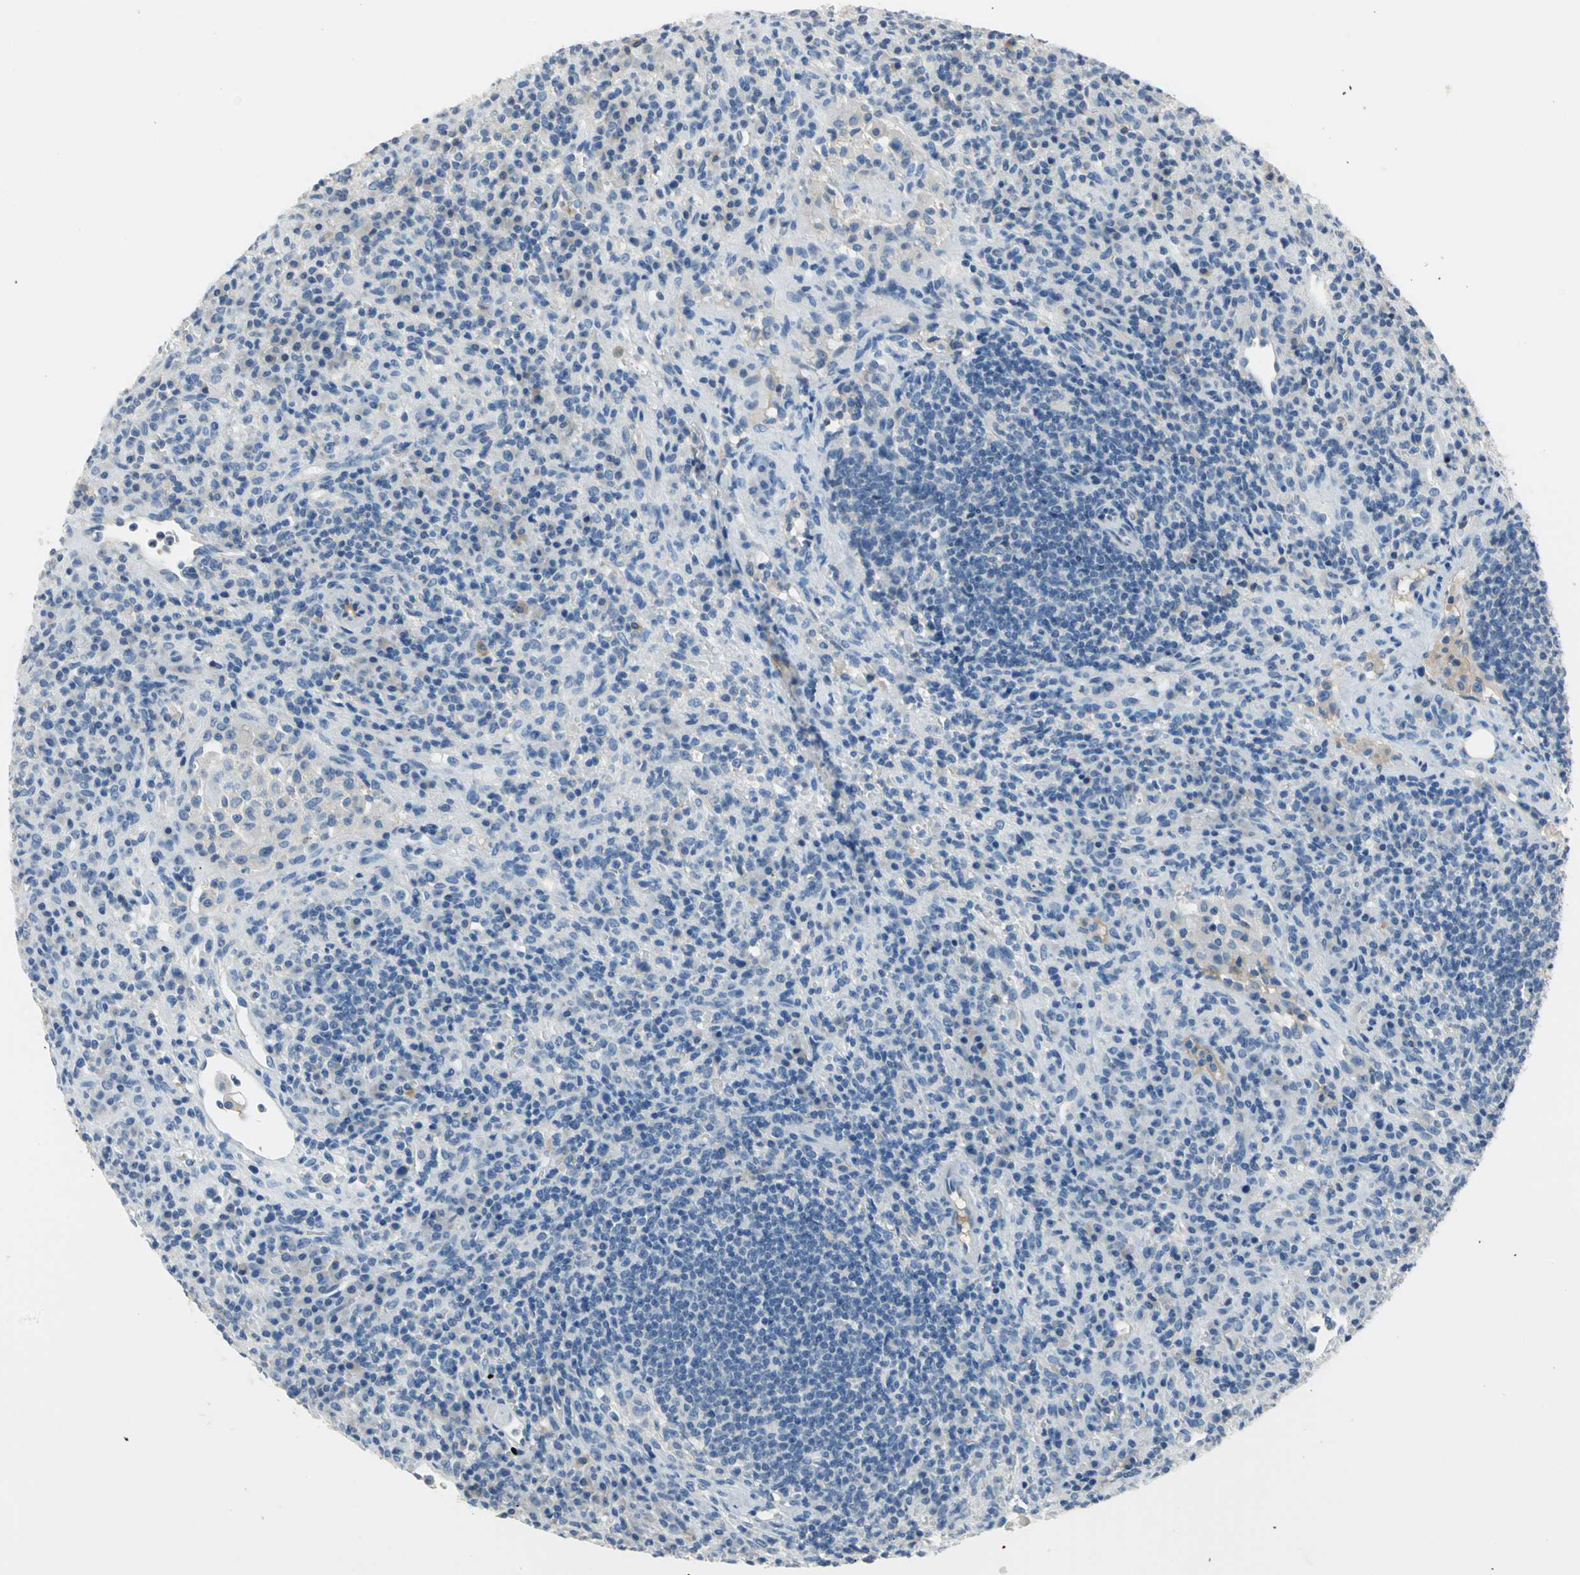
{"staining": {"intensity": "negative", "quantity": "none", "location": "none"}, "tissue": "lymphoma", "cell_type": "Tumor cells", "image_type": "cancer", "snomed": [{"axis": "morphology", "description": "Hodgkin's disease, NOS"}, {"axis": "topography", "description": "Lymph node"}], "caption": "Image shows no protein positivity in tumor cells of Hodgkin's disease tissue. The staining is performed using DAB (3,3'-diaminobenzidine) brown chromogen with nuclei counter-stained in using hematoxylin.", "gene": "ZIC1", "patient": {"sex": "male", "age": 65}}